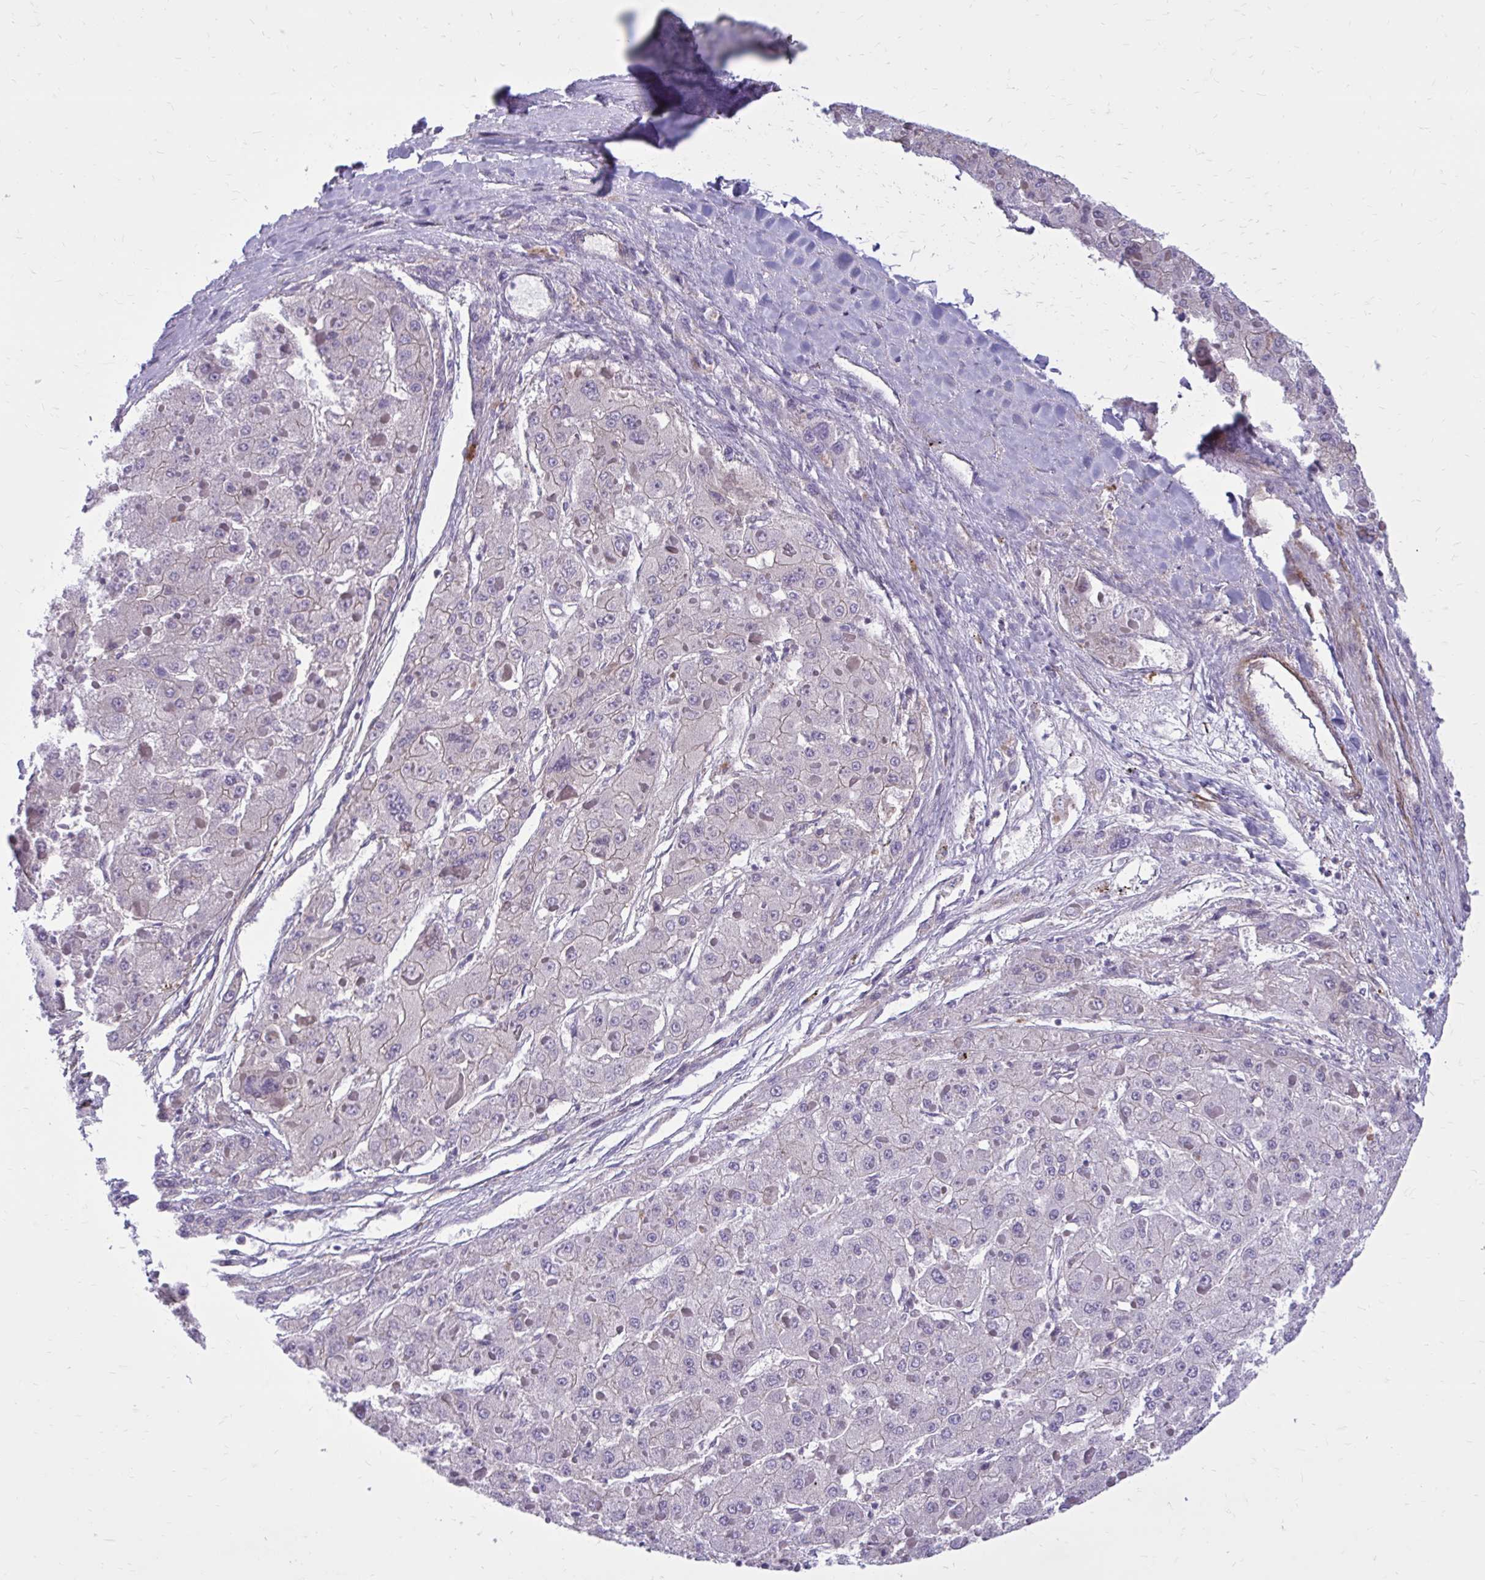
{"staining": {"intensity": "negative", "quantity": "none", "location": "none"}, "tissue": "liver cancer", "cell_type": "Tumor cells", "image_type": "cancer", "snomed": [{"axis": "morphology", "description": "Carcinoma, Hepatocellular, NOS"}, {"axis": "topography", "description": "Liver"}], "caption": "Immunohistochemical staining of human liver hepatocellular carcinoma shows no significant staining in tumor cells.", "gene": "FAP", "patient": {"sex": "female", "age": 73}}